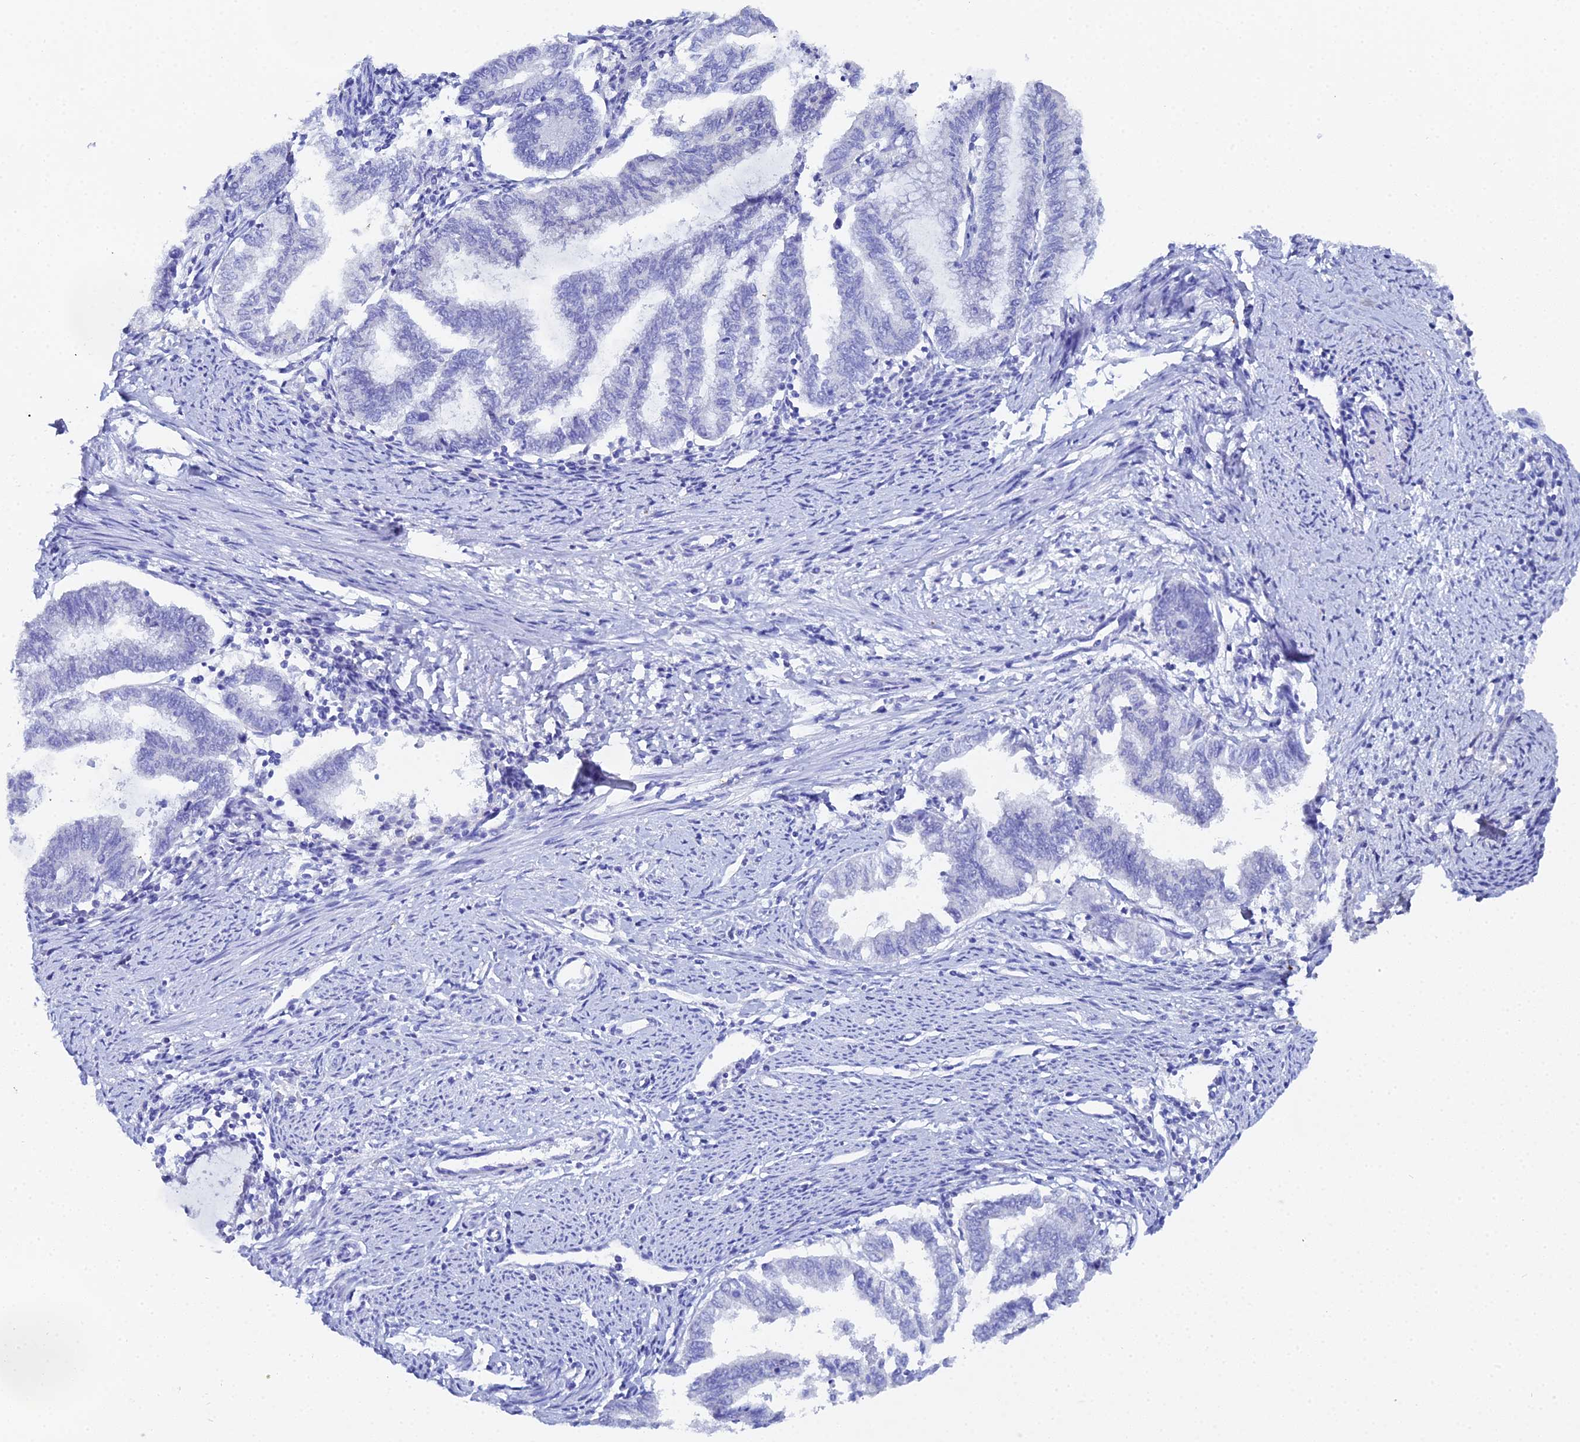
{"staining": {"intensity": "negative", "quantity": "none", "location": "none"}, "tissue": "endometrial cancer", "cell_type": "Tumor cells", "image_type": "cancer", "snomed": [{"axis": "morphology", "description": "Adenocarcinoma, NOS"}, {"axis": "topography", "description": "Endometrium"}], "caption": "DAB (3,3'-diaminobenzidine) immunohistochemical staining of endometrial adenocarcinoma shows no significant positivity in tumor cells. The staining is performed using DAB (3,3'-diaminobenzidine) brown chromogen with nuclei counter-stained in using hematoxylin.", "gene": "CELA3A", "patient": {"sex": "female", "age": 79}}